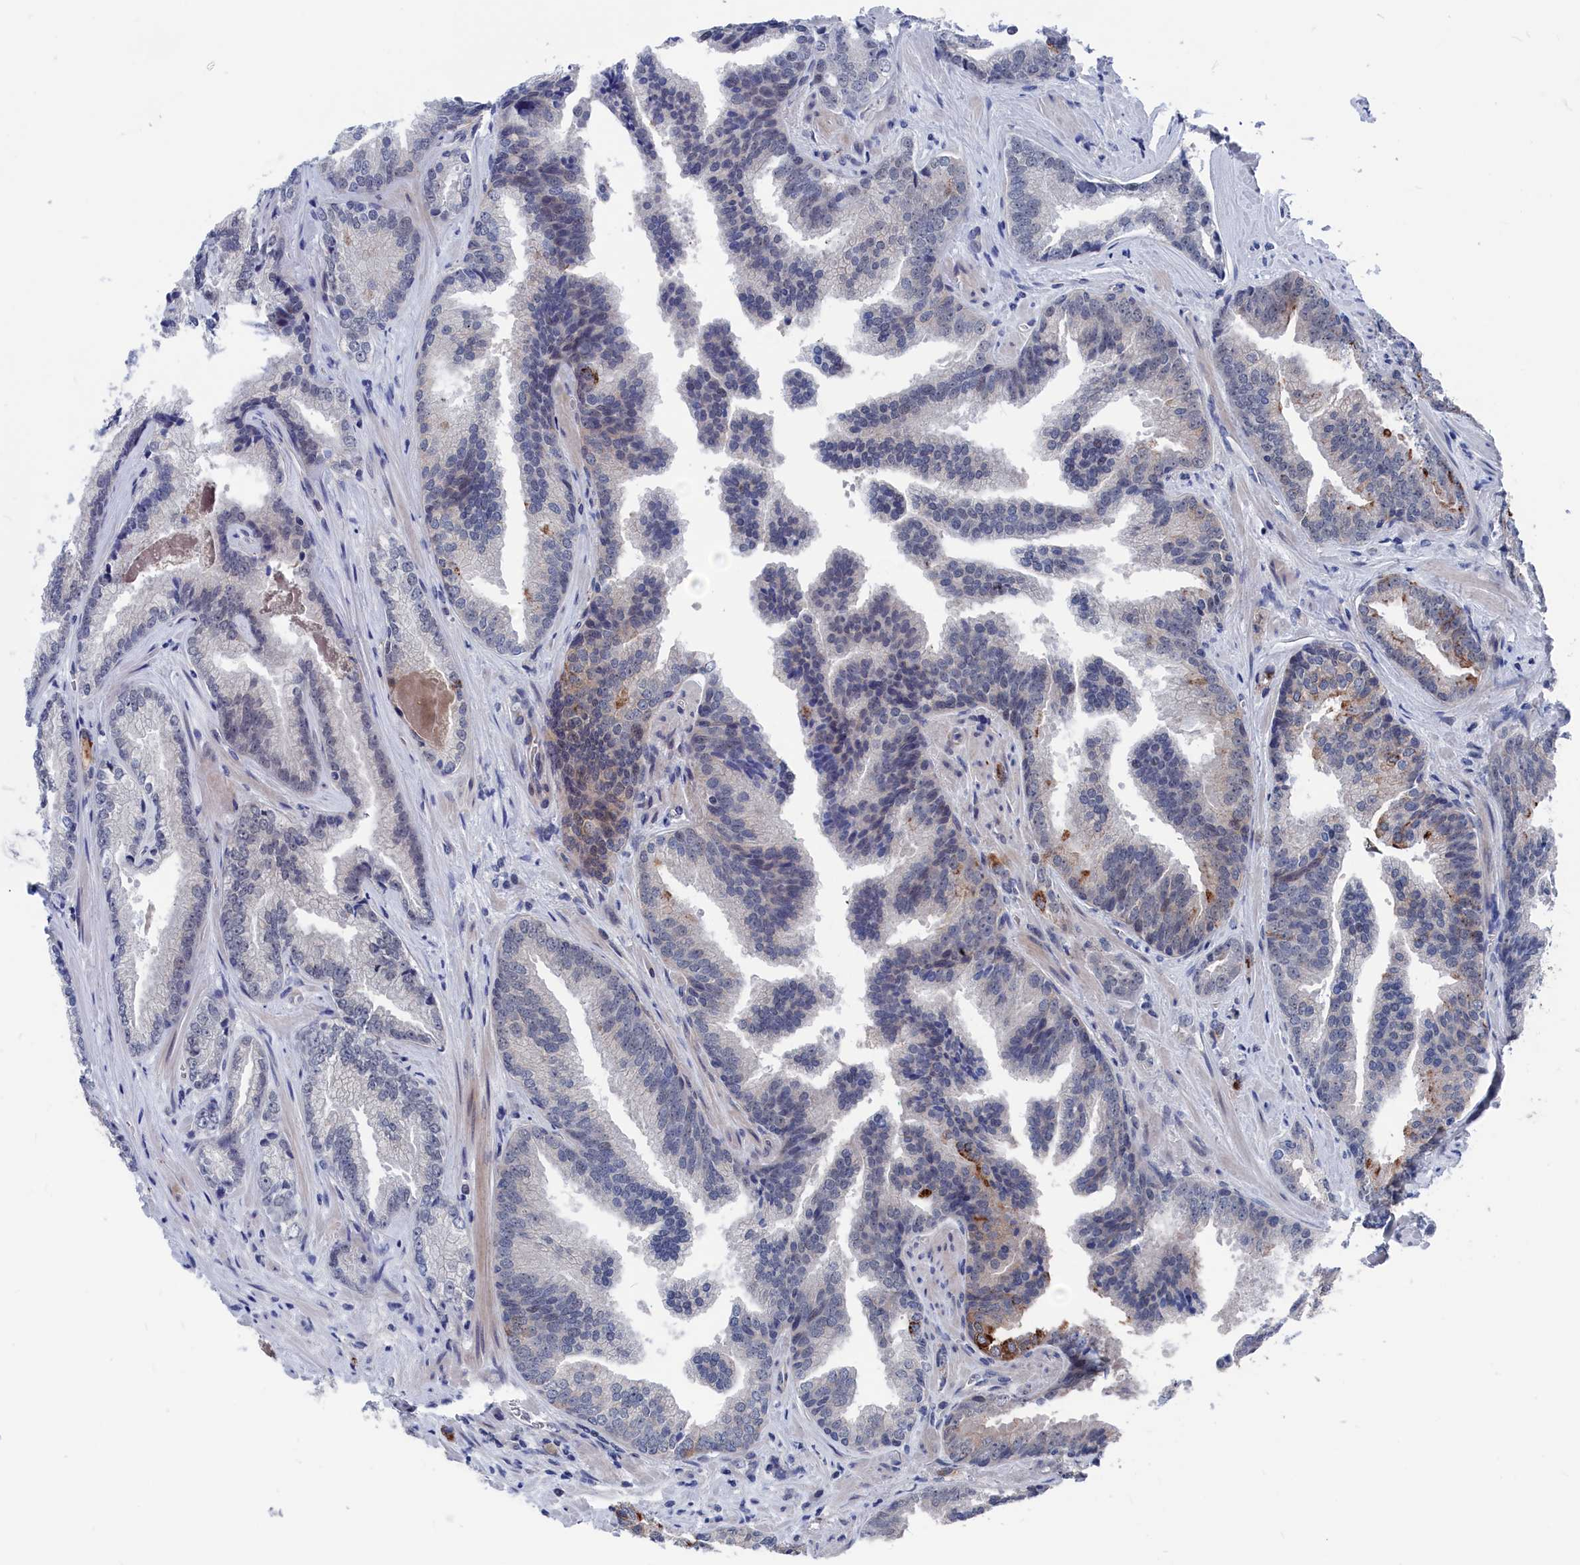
{"staining": {"intensity": "moderate", "quantity": "<25%", "location": "cytoplasmic/membranous"}, "tissue": "prostate cancer", "cell_type": "Tumor cells", "image_type": "cancer", "snomed": [{"axis": "morphology", "description": "Adenocarcinoma, High grade"}, {"axis": "topography", "description": "Prostate"}], "caption": "Human prostate cancer stained with a protein marker reveals moderate staining in tumor cells.", "gene": "MARCHF3", "patient": {"sex": "male", "age": 63}}